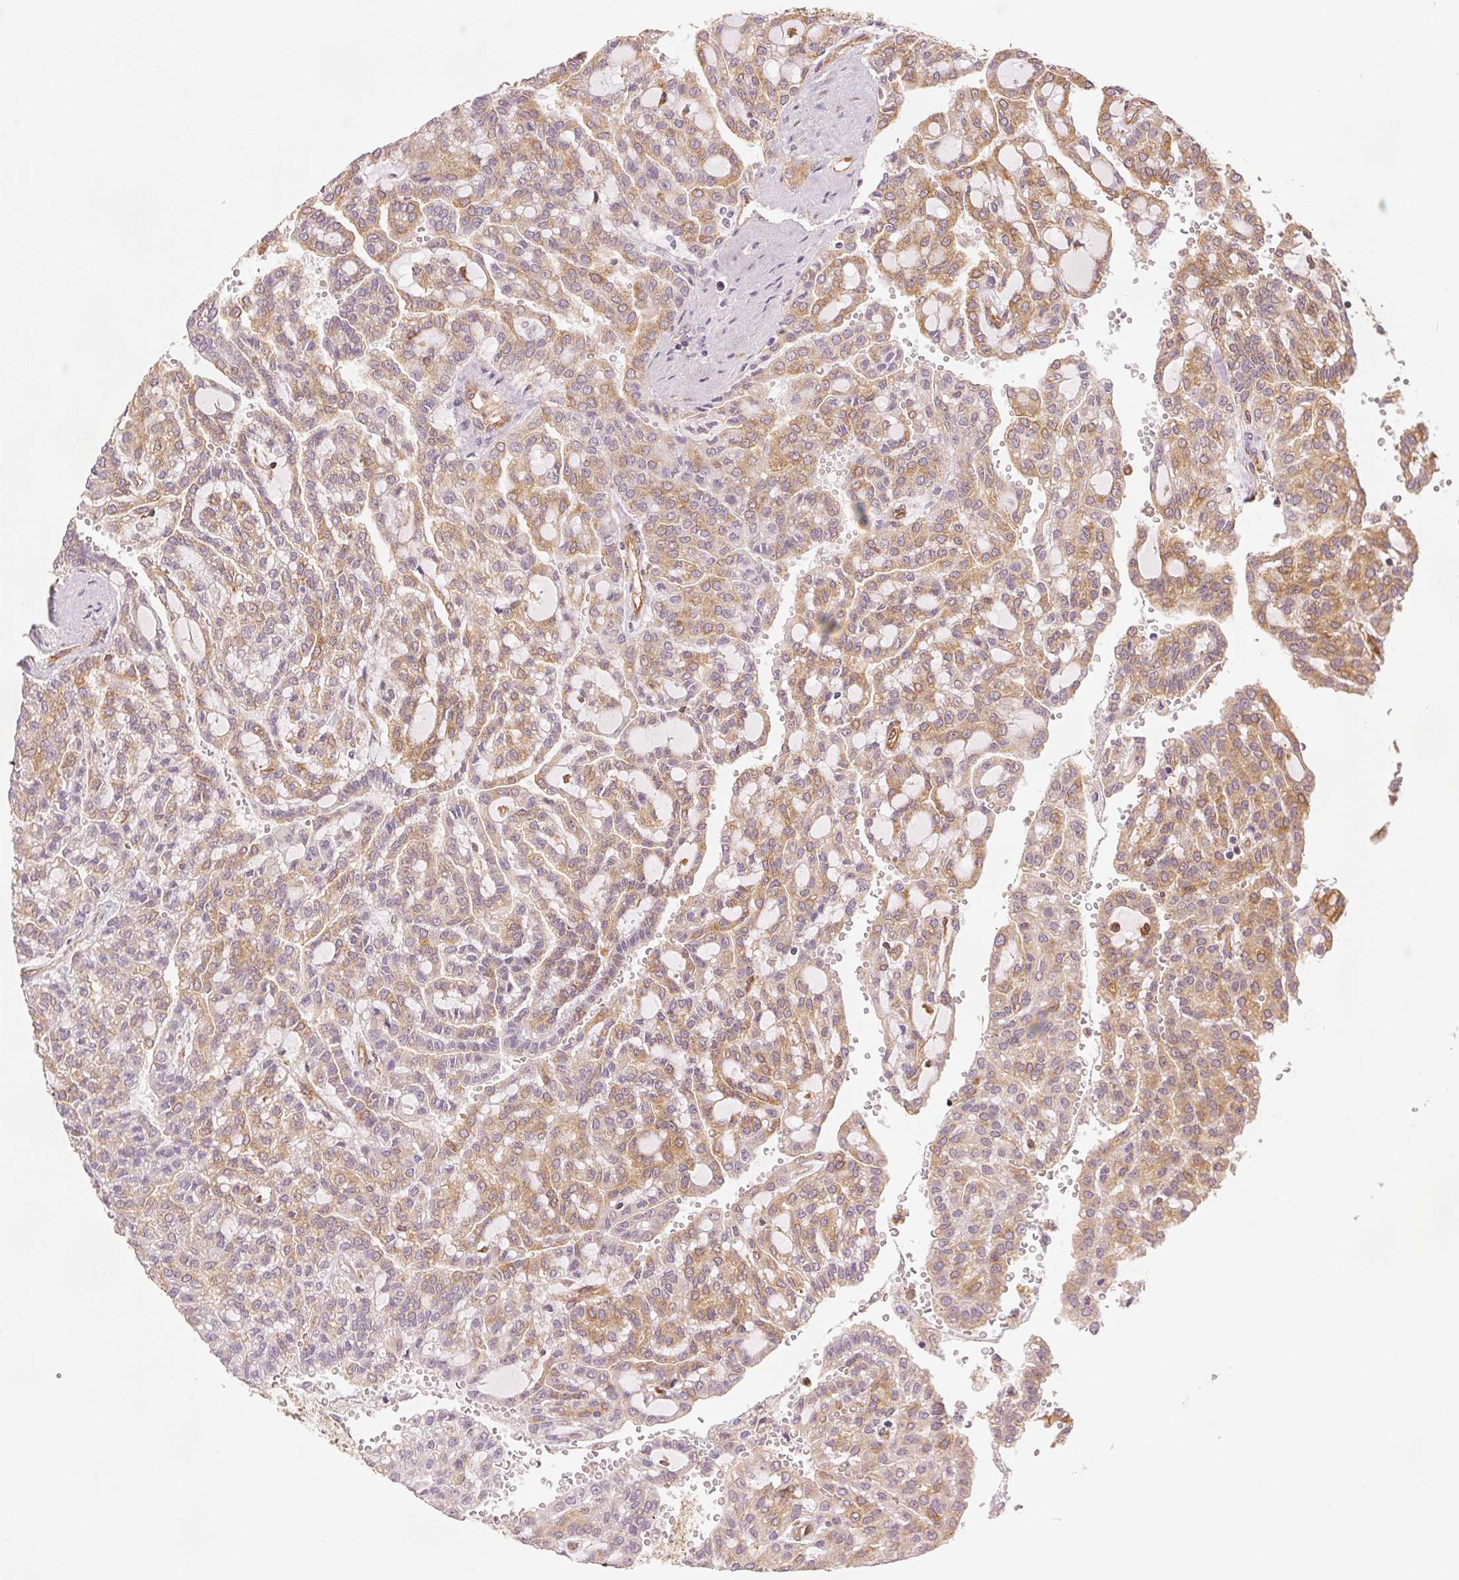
{"staining": {"intensity": "weak", "quantity": "25%-75%", "location": "cytoplasmic/membranous"}, "tissue": "renal cancer", "cell_type": "Tumor cells", "image_type": "cancer", "snomed": [{"axis": "morphology", "description": "Adenocarcinoma, NOS"}, {"axis": "topography", "description": "Kidney"}], "caption": "IHC (DAB) staining of adenocarcinoma (renal) exhibits weak cytoplasmic/membranous protein expression in approximately 25%-75% of tumor cells.", "gene": "DIAPH2", "patient": {"sex": "male", "age": 63}}